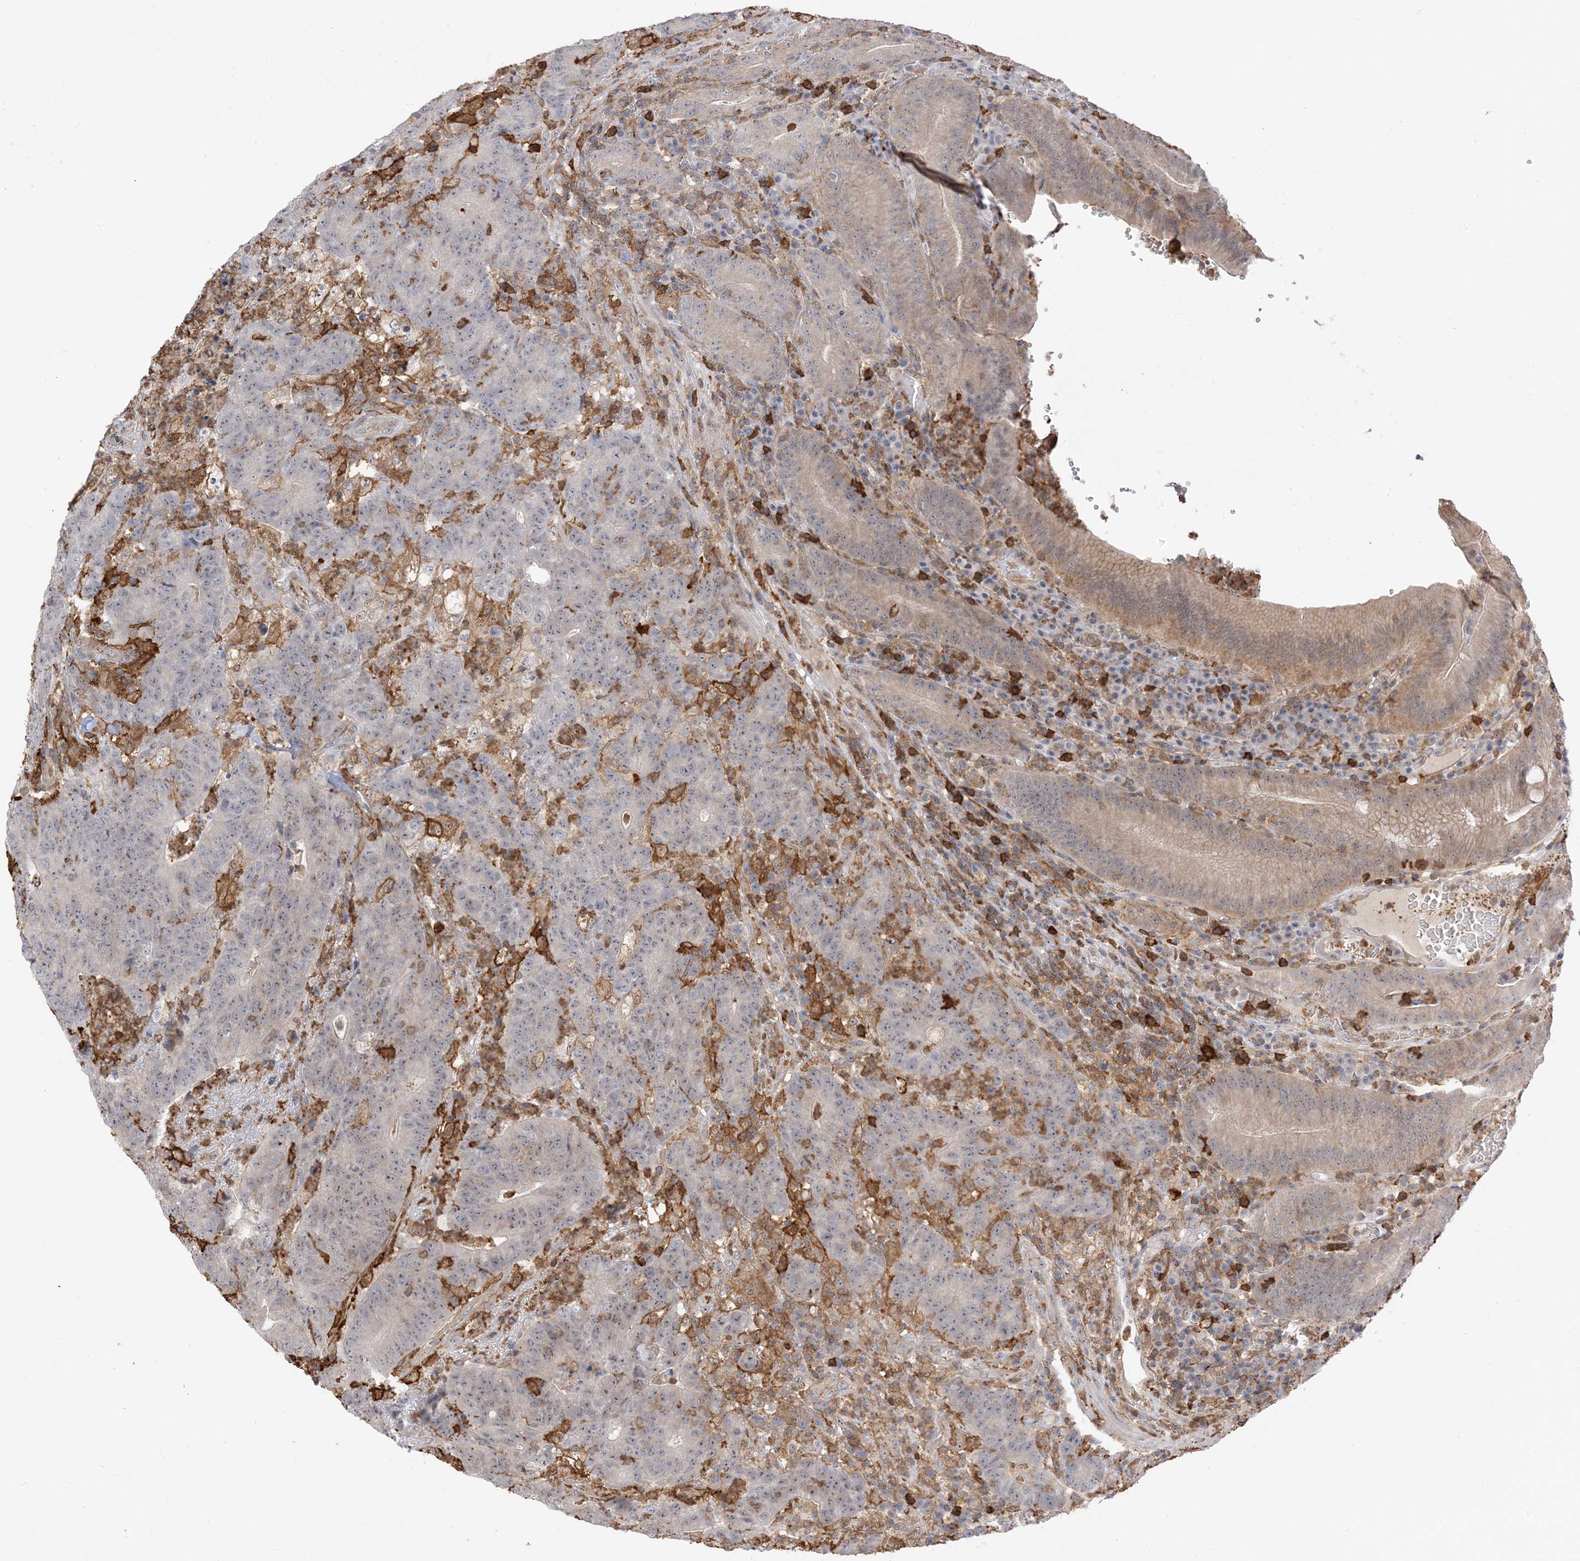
{"staining": {"intensity": "negative", "quantity": "none", "location": "none"}, "tissue": "colorectal cancer", "cell_type": "Tumor cells", "image_type": "cancer", "snomed": [{"axis": "morphology", "description": "Normal tissue, NOS"}, {"axis": "morphology", "description": "Adenocarcinoma, NOS"}, {"axis": "topography", "description": "Colon"}], "caption": "Immunohistochemistry (IHC) of human adenocarcinoma (colorectal) exhibits no expression in tumor cells.", "gene": "PHACTR2", "patient": {"sex": "female", "age": 75}}